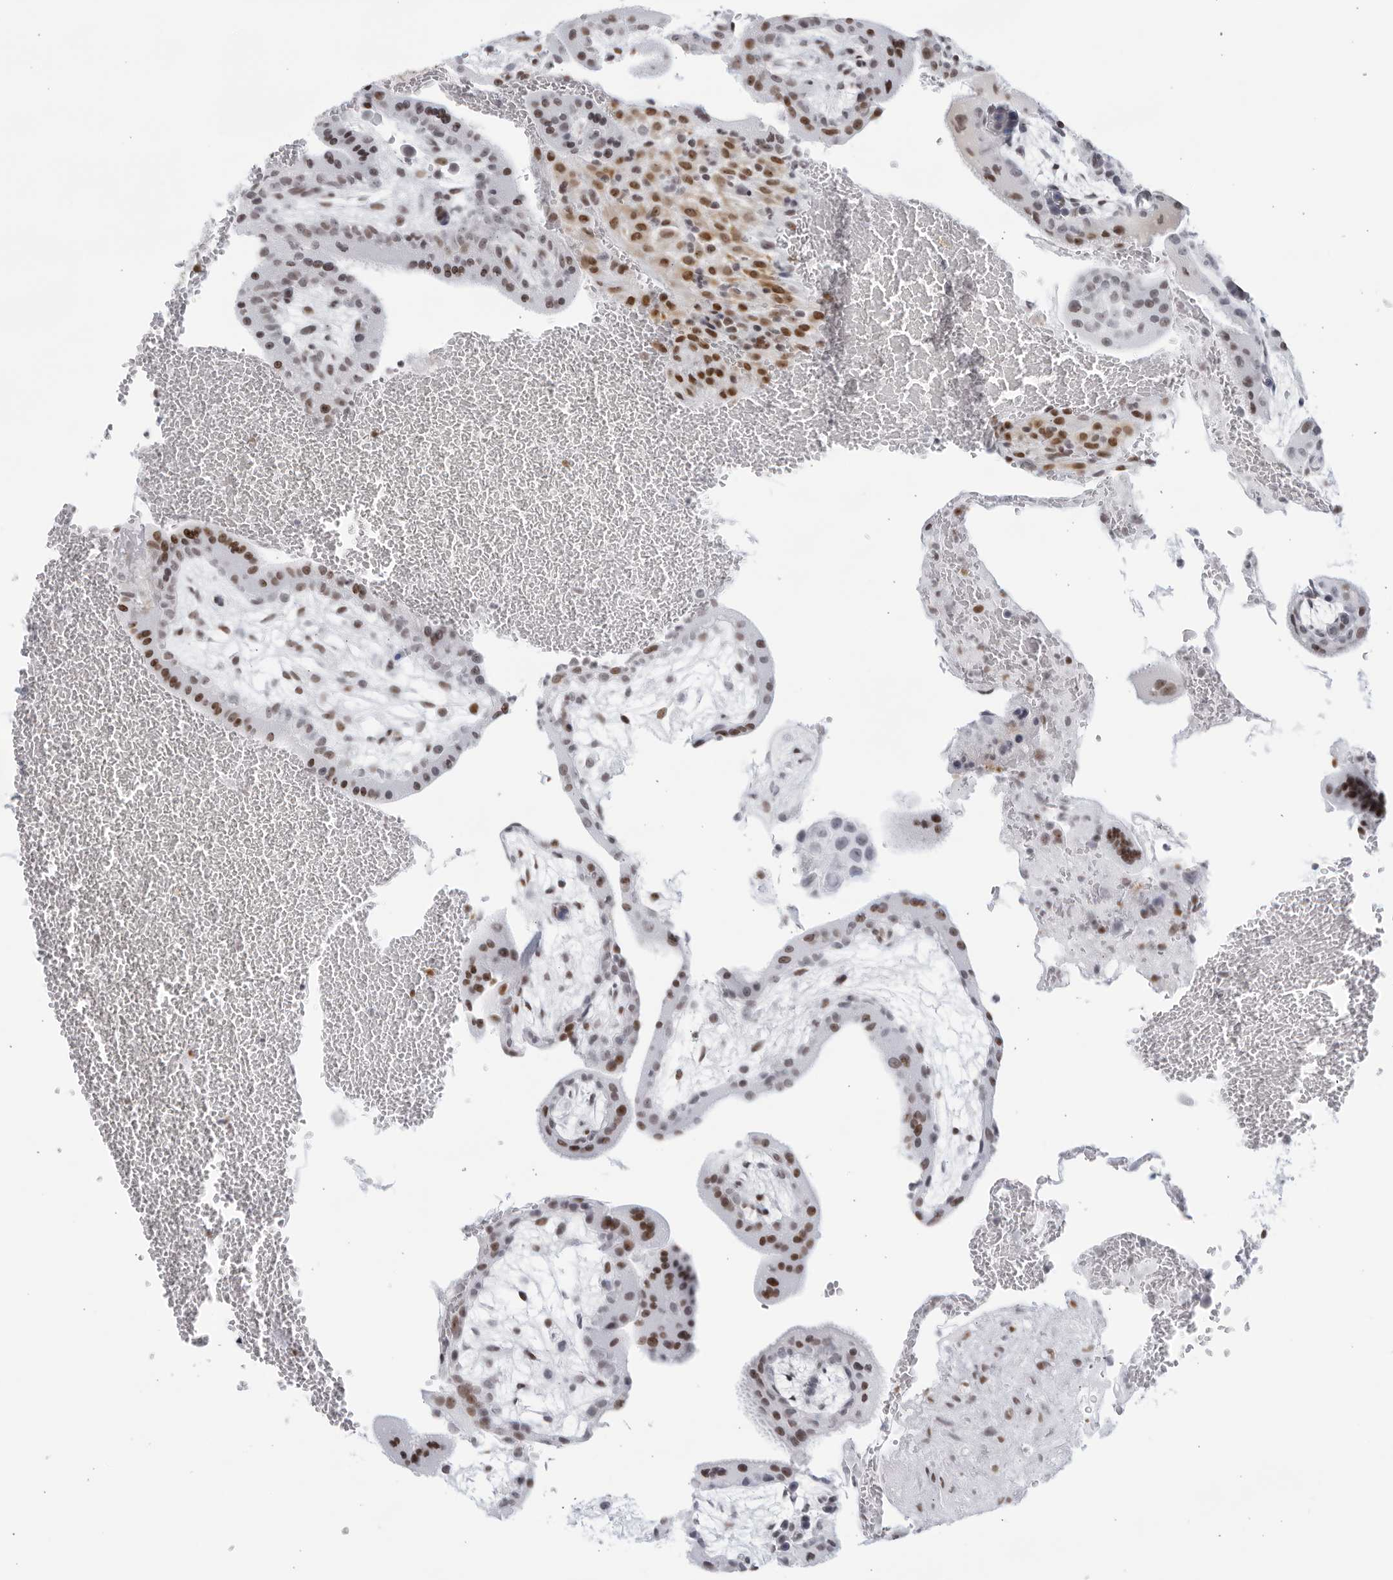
{"staining": {"intensity": "strong", "quantity": ">75%", "location": "cytoplasmic/membranous,nuclear"}, "tissue": "placenta", "cell_type": "Decidual cells", "image_type": "normal", "snomed": [{"axis": "morphology", "description": "Normal tissue, NOS"}, {"axis": "topography", "description": "Placenta"}], "caption": "Strong cytoplasmic/membranous,nuclear protein expression is seen in approximately >75% of decidual cells in placenta.", "gene": "HP1BP3", "patient": {"sex": "female", "age": 35}}